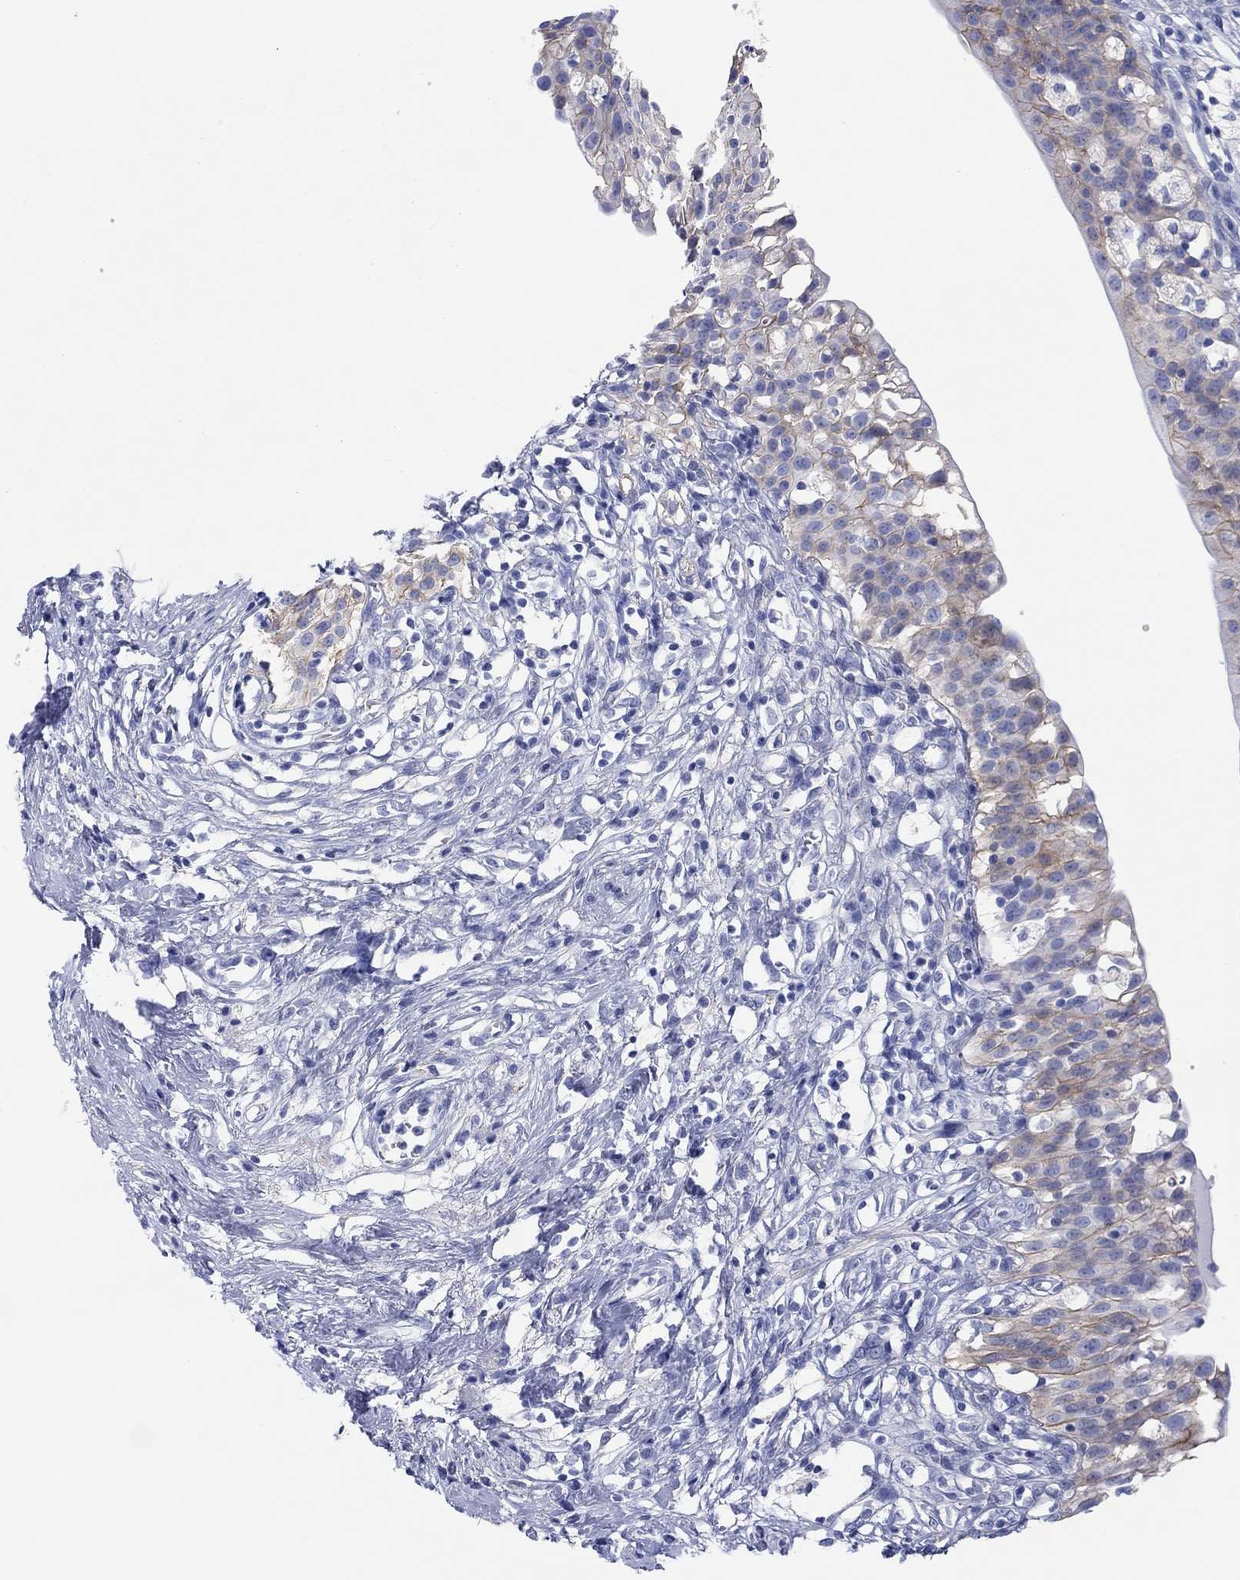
{"staining": {"intensity": "moderate", "quantity": "<25%", "location": "cytoplasmic/membranous"}, "tissue": "urinary bladder", "cell_type": "Urothelial cells", "image_type": "normal", "snomed": [{"axis": "morphology", "description": "Normal tissue, NOS"}, {"axis": "topography", "description": "Urinary bladder"}], "caption": "Protein expression analysis of unremarkable urinary bladder demonstrates moderate cytoplasmic/membranous positivity in approximately <25% of urothelial cells.", "gene": "ATP1B1", "patient": {"sex": "male", "age": 76}}